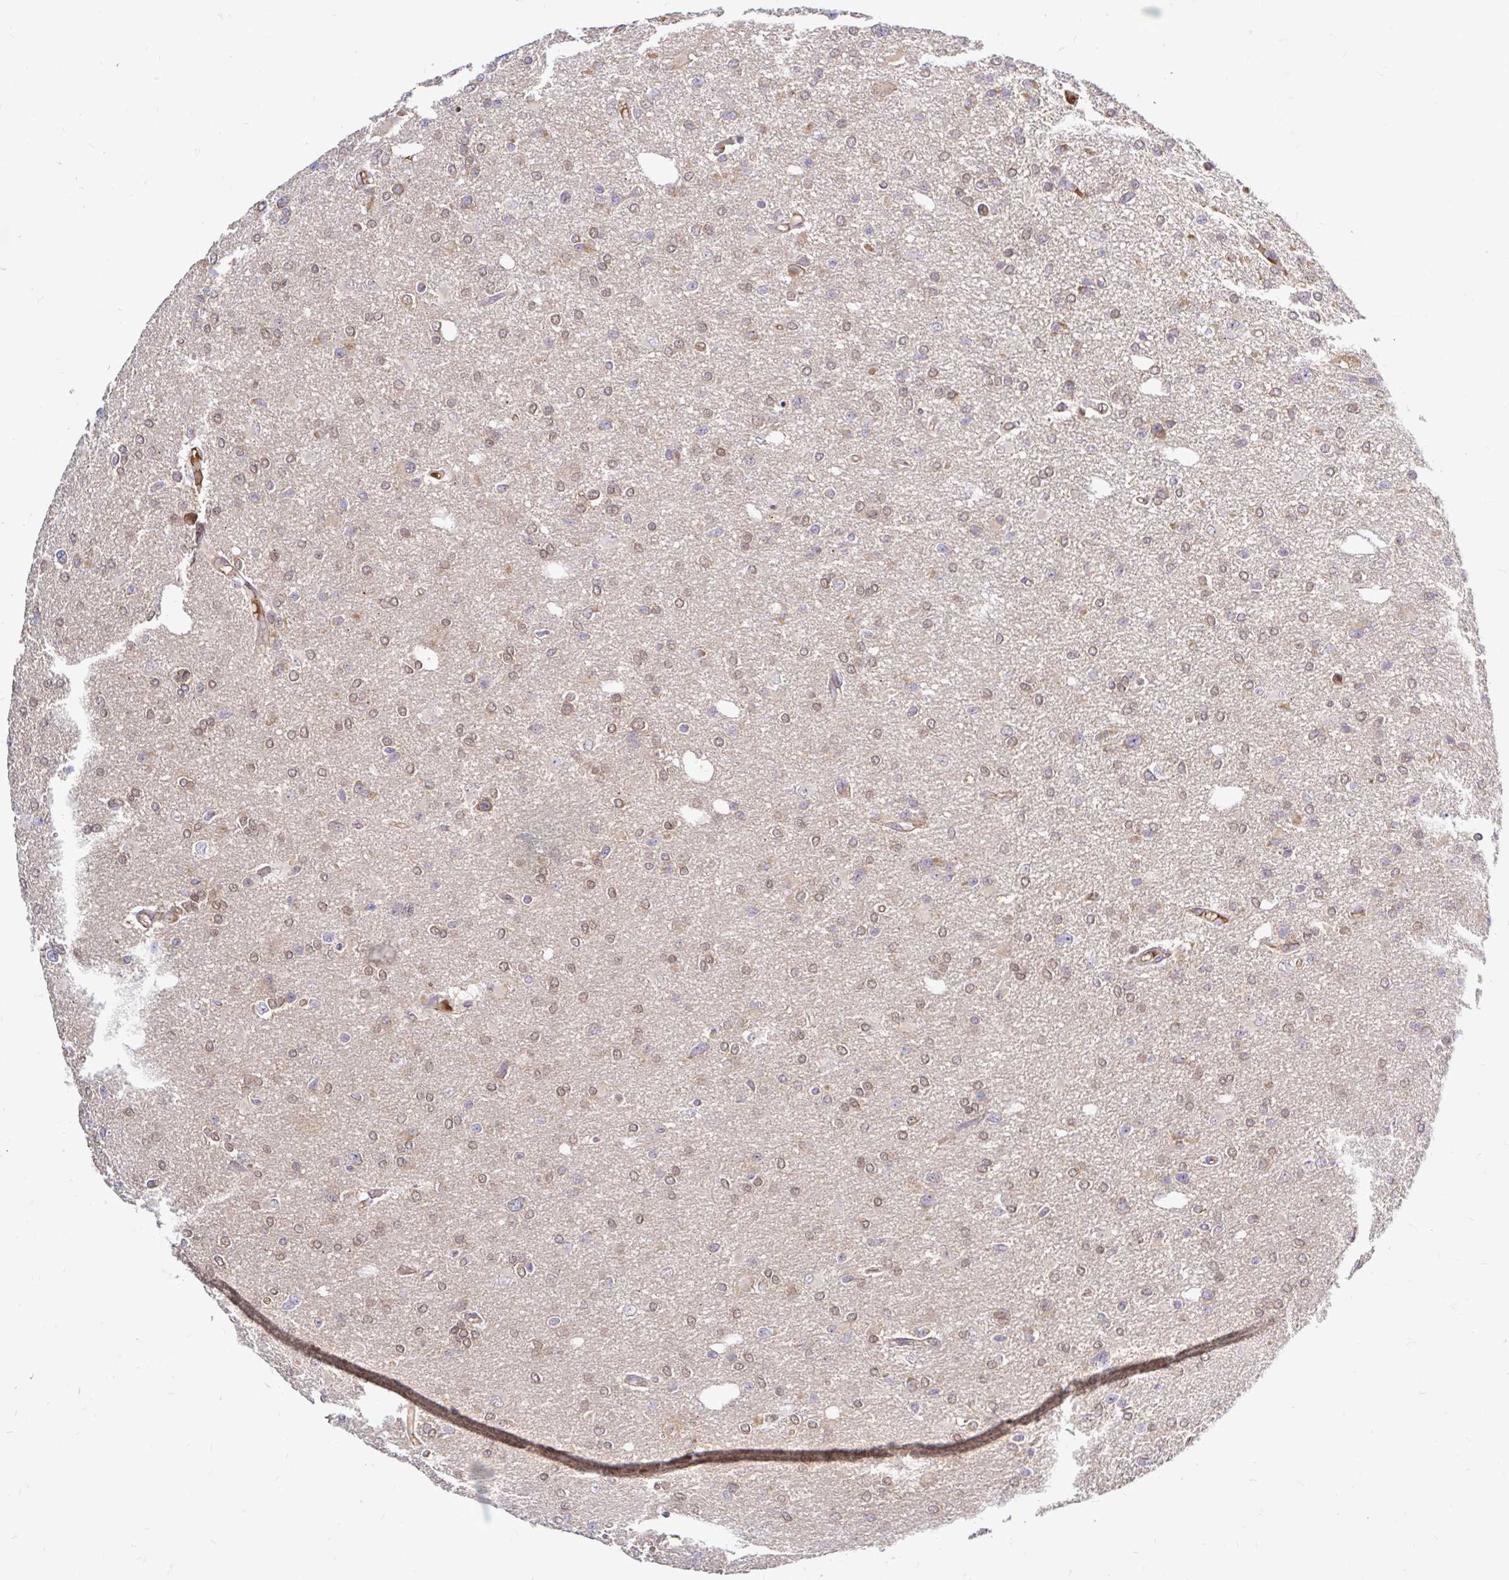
{"staining": {"intensity": "weak", "quantity": "25%-75%", "location": "nuclear"}, "tissue": "glioma", "cell_type": "Tumor cells", "image_type": "cancer", "snomed": [{"axis": "morphology", "description": "Glioma, malignant, Low grade"}, {"axis": "topography", "description": "Brain"}], "caption": "Glioma stained for a protein (brown) shows weak nuclear positive expression in about 25%-75% of tumor cells.", "gene": "ARHGEF37", "patient": {"sex": "male", "age": 26}}